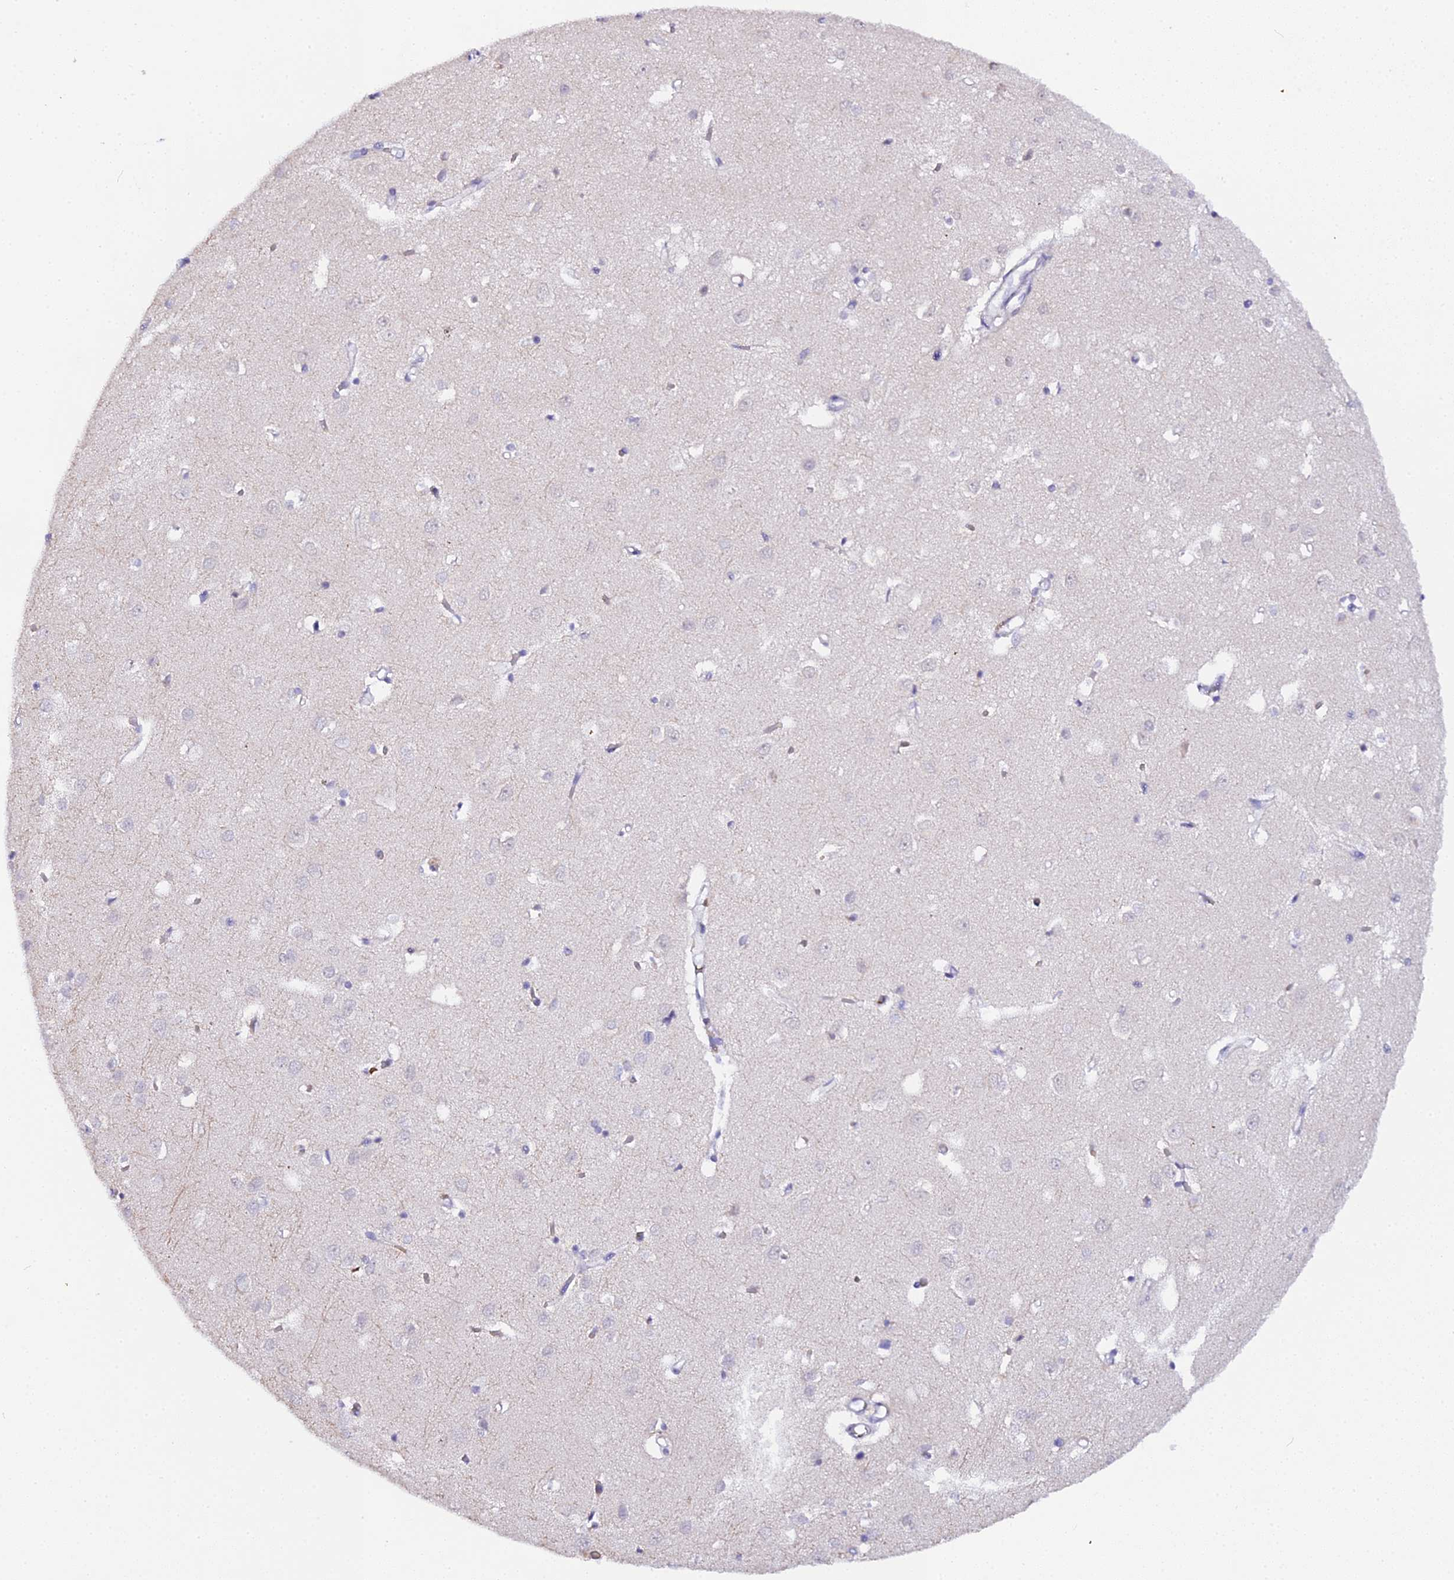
{"staining": {"intensity": "negative", "quantity": "none", "location": "none"}, "tissue": "cerebral cortex", "cell_type": "Endothelial cells", "image_type": "normal", "snomed": [{"axis": "morphology", "description": "Normal tissue, NOS"}, {"axis": "topography", "description": "Cerebral cortex"}], "caption": "The immunohistochemistry (IHC) micrograph has no significant expression in endothelial cells of cerebral cortex. (DAB (3,3'-diaminobenzidine) IHC with hematoxylin counter stain).", "gene": "CFAP45", "patient": {"sex": "female", "age": 64}}